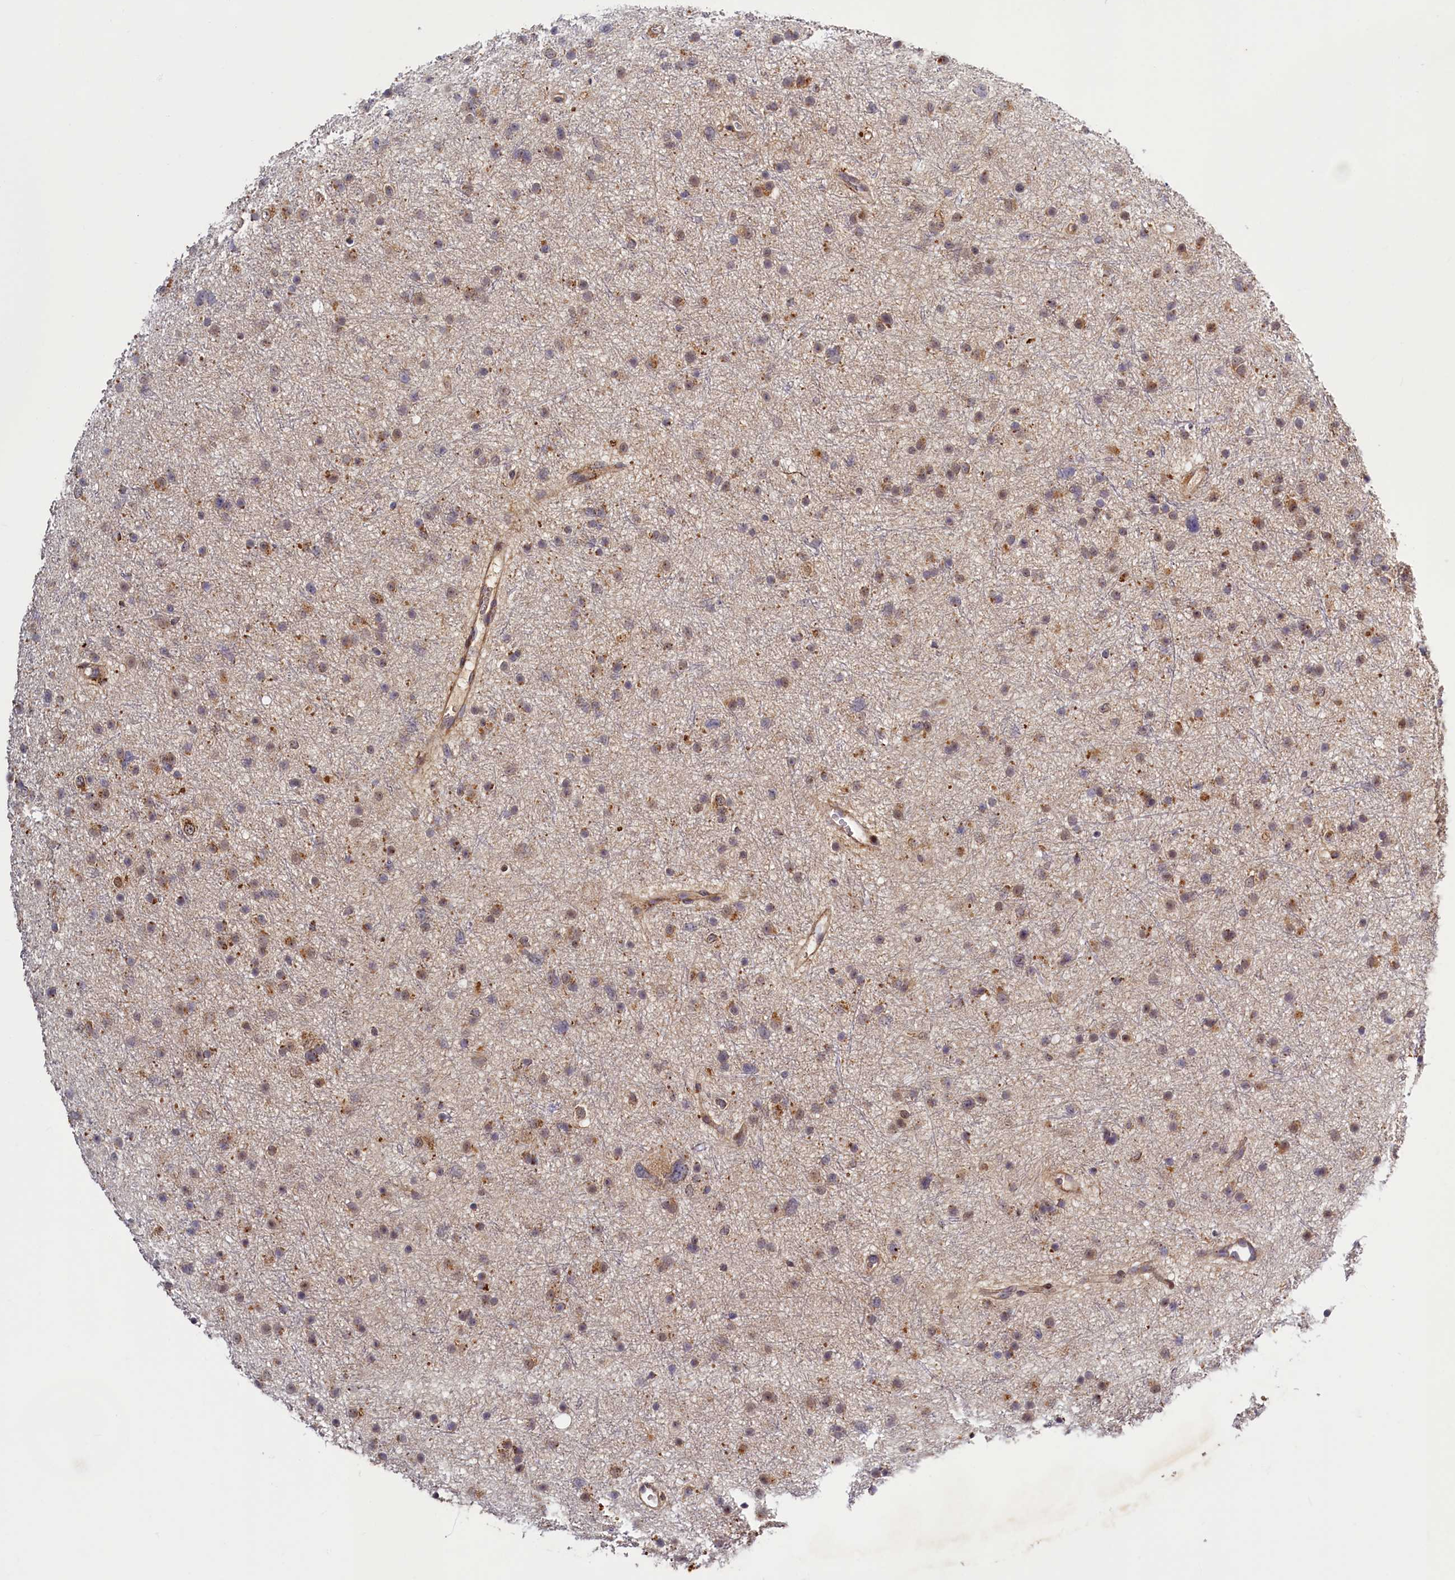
{"staining": {"intensity": "weak", "quantity": "<25%", "location": "cytoplasmic/membranous"}, "tissue": "glioma", "cell_type": "Tumor cells", "image_type": "cancer", "snomed": [{"axis": "morphology", "description": "Glioma, malignant, Low grade"}, {"axis": "topography", "description": "Cerebral cortex"}], "caption": "This is an IHC micrograph of glioma. There is no staining in tumor cells.", "gene": "DYNC2H1", "patient": {"sex": "female", "age": 39}}